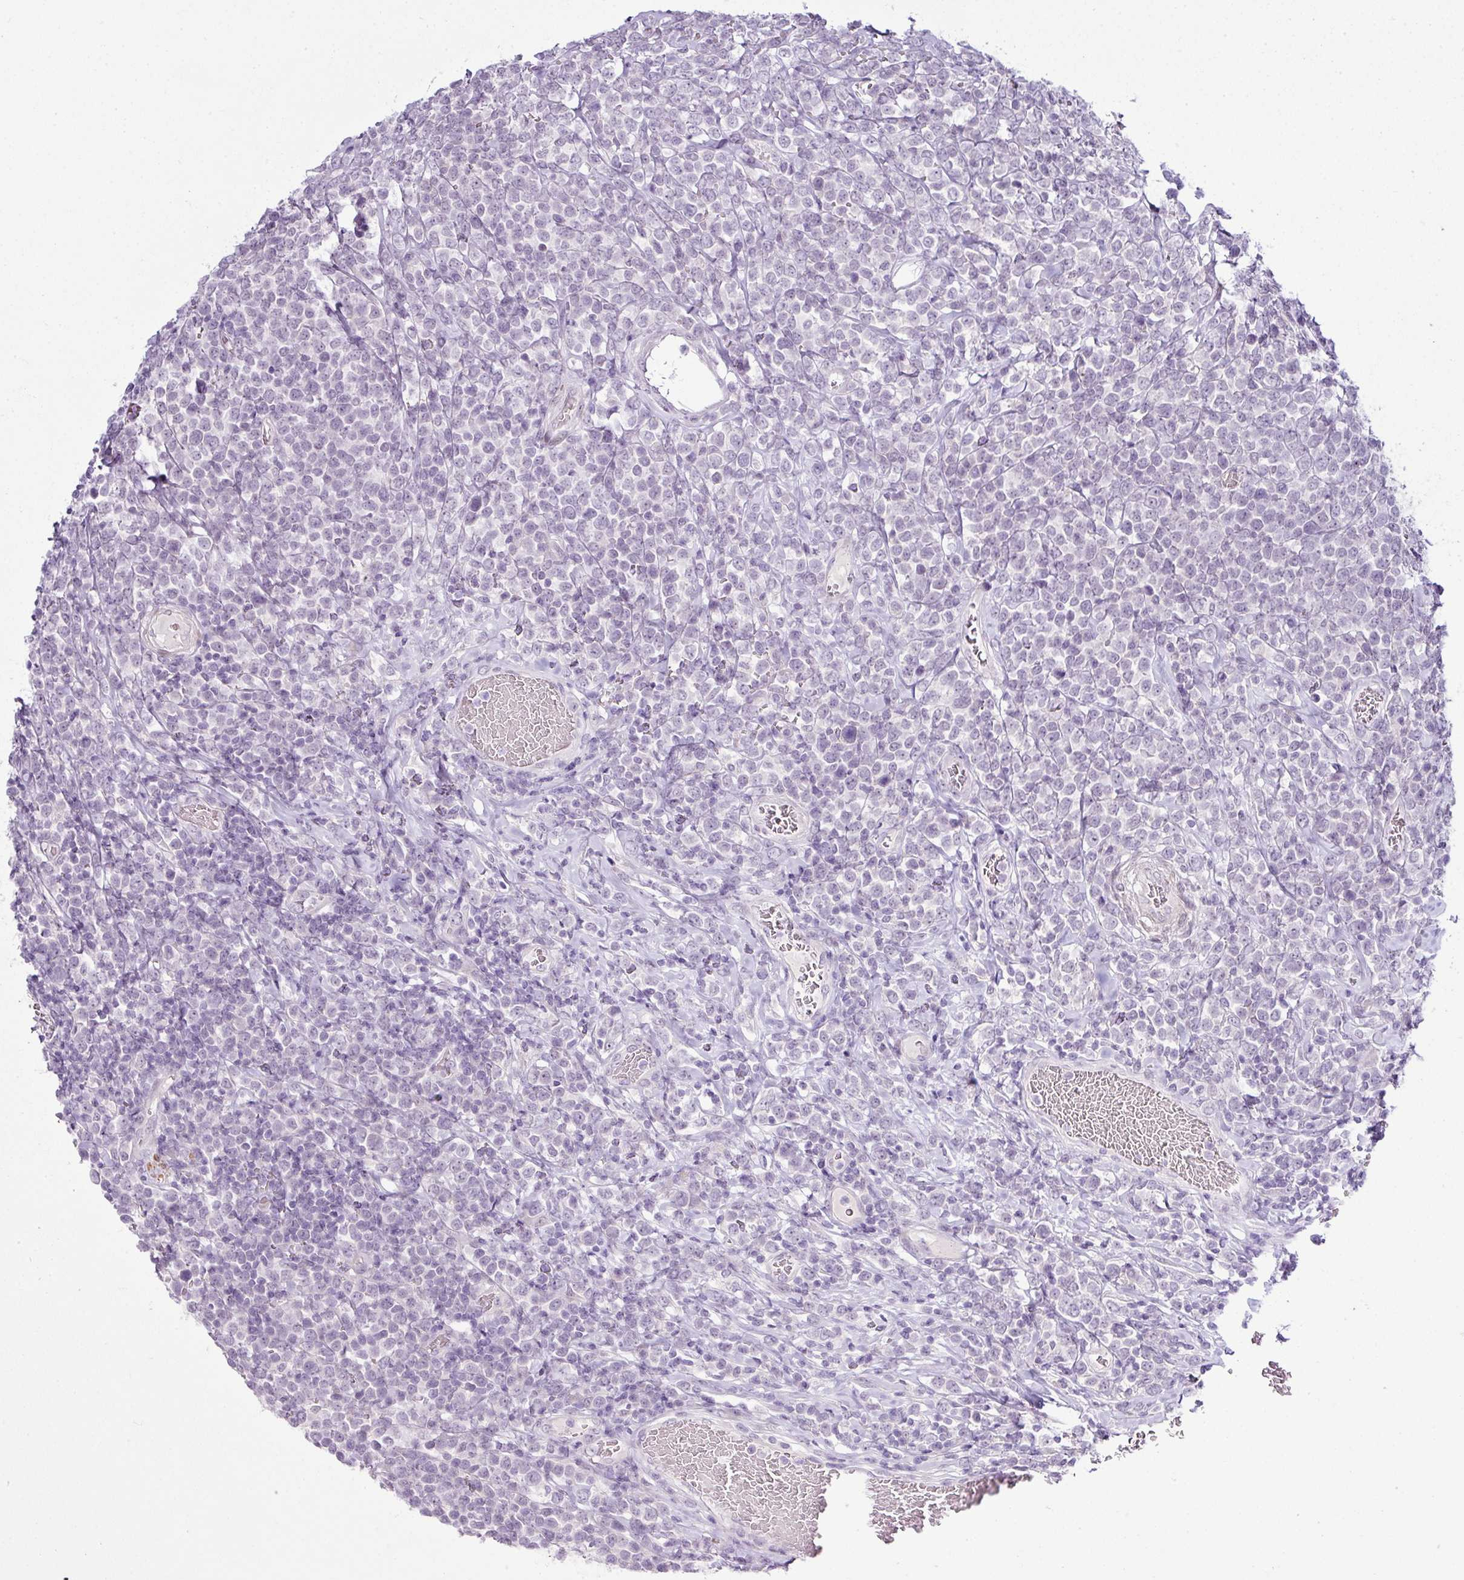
{"staining": {"intensity": "negative", "quantity": "none", "location": "none"}, "tissue": "lymphoma", "cell_type": "Tumor cells", "image_type": "cancer", "snomed": [{"axis": "morphology", "description": "Malignant lymphoma, non-Hodgkin's type, High grade"}, {"axis": "topography", "description": "Soft tissue"}], "caption": "High magnification brightfield microscopy of lymphoma stained with DAB (brown) and counterstained with hematoxylin (blue): tumor cells show no significant expression.", "gene": "ZNF688", "patient": {"sex": "female", "age": 56}}